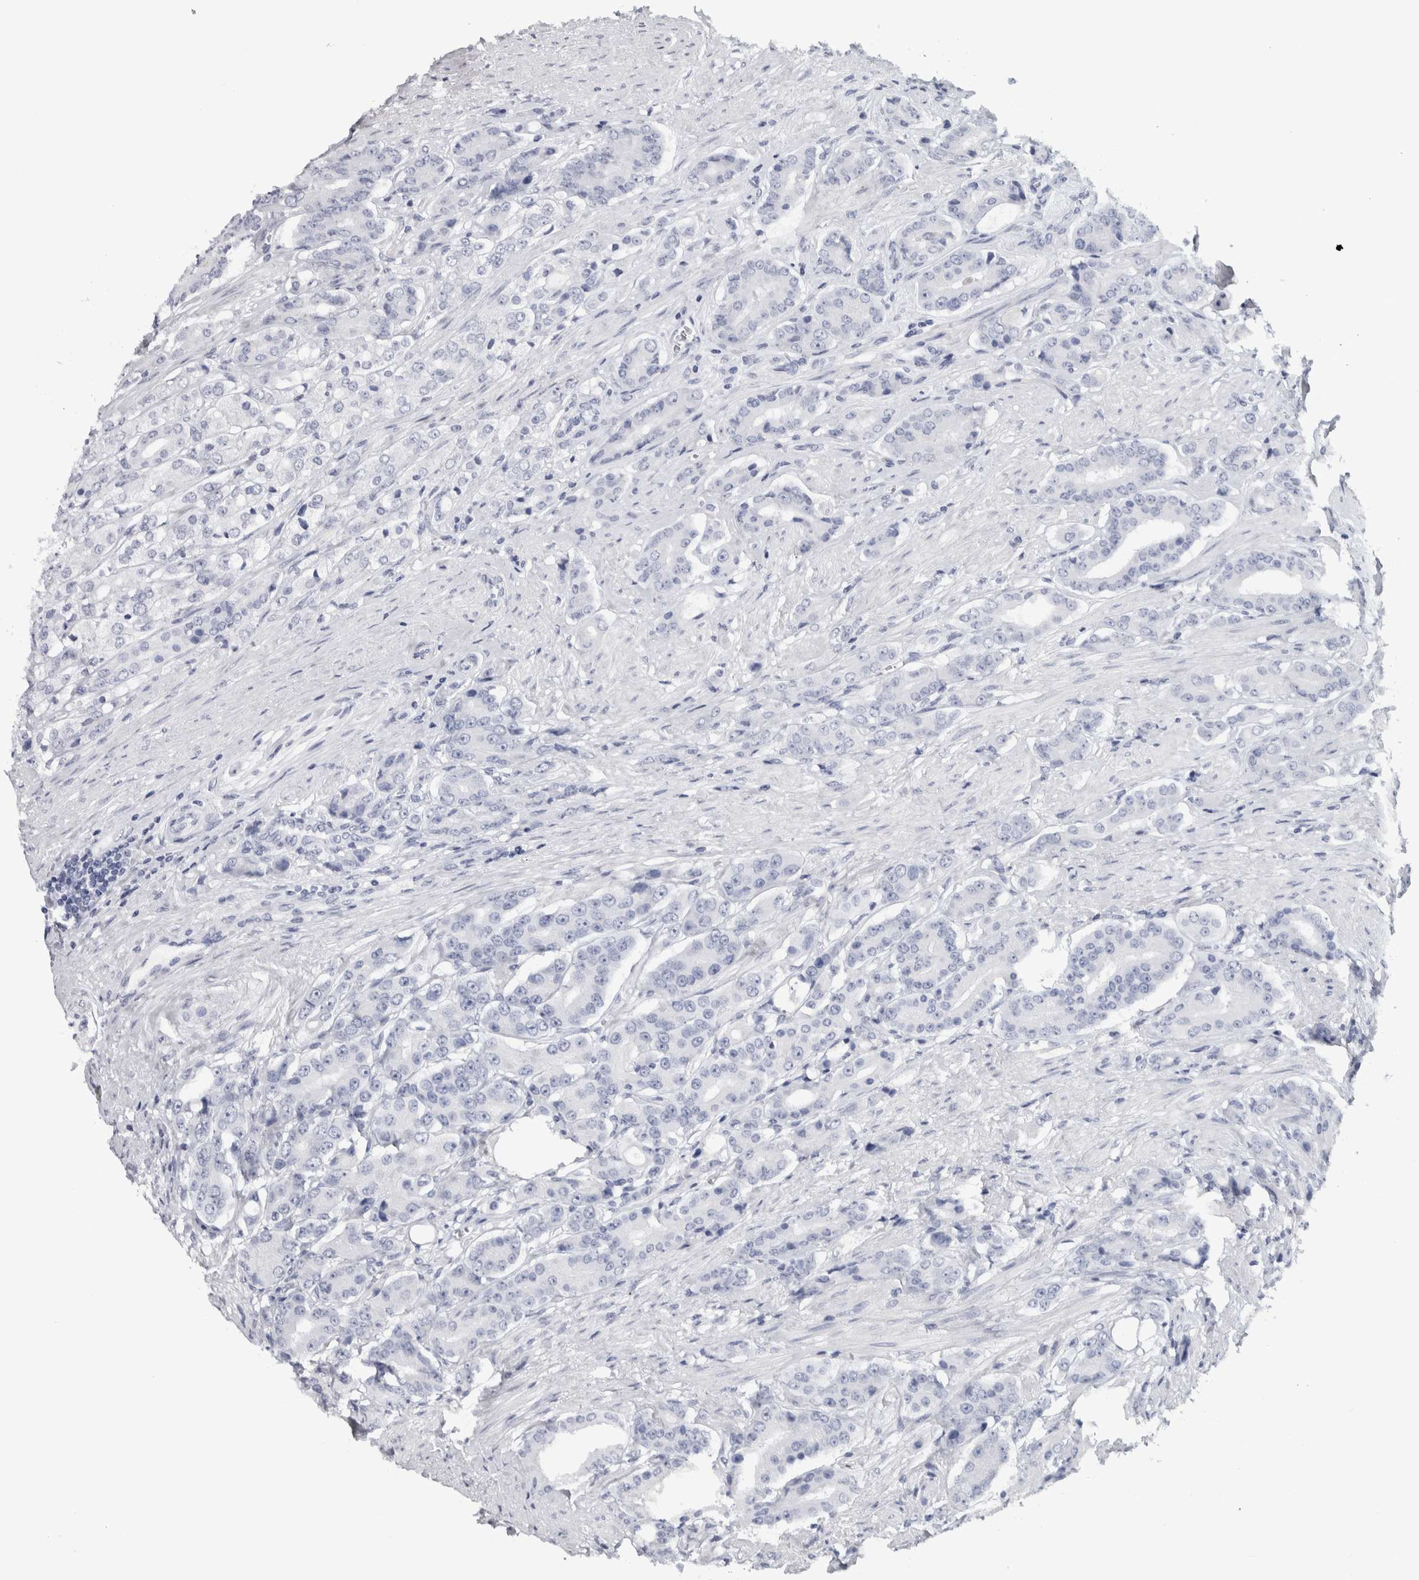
{"staining": {"intensity": "negative", "quantity": "none", "location": "none"}, "tissue": "prostate cancer", "cell_type": "Tumor cells", "image_type": "cancer", "snomed": [{"axis": "morphology", "description": "Adenocarcinoma, High grade"}, {"axis": "topography", "description": "Prostate"}], "caption": "Protein analysis of prostate high-grade adenocarcinoma demonstrates no significant expression in tumor cells.", "gene": "NECAB1", "patient": {"sex": "male", "age": 71}}